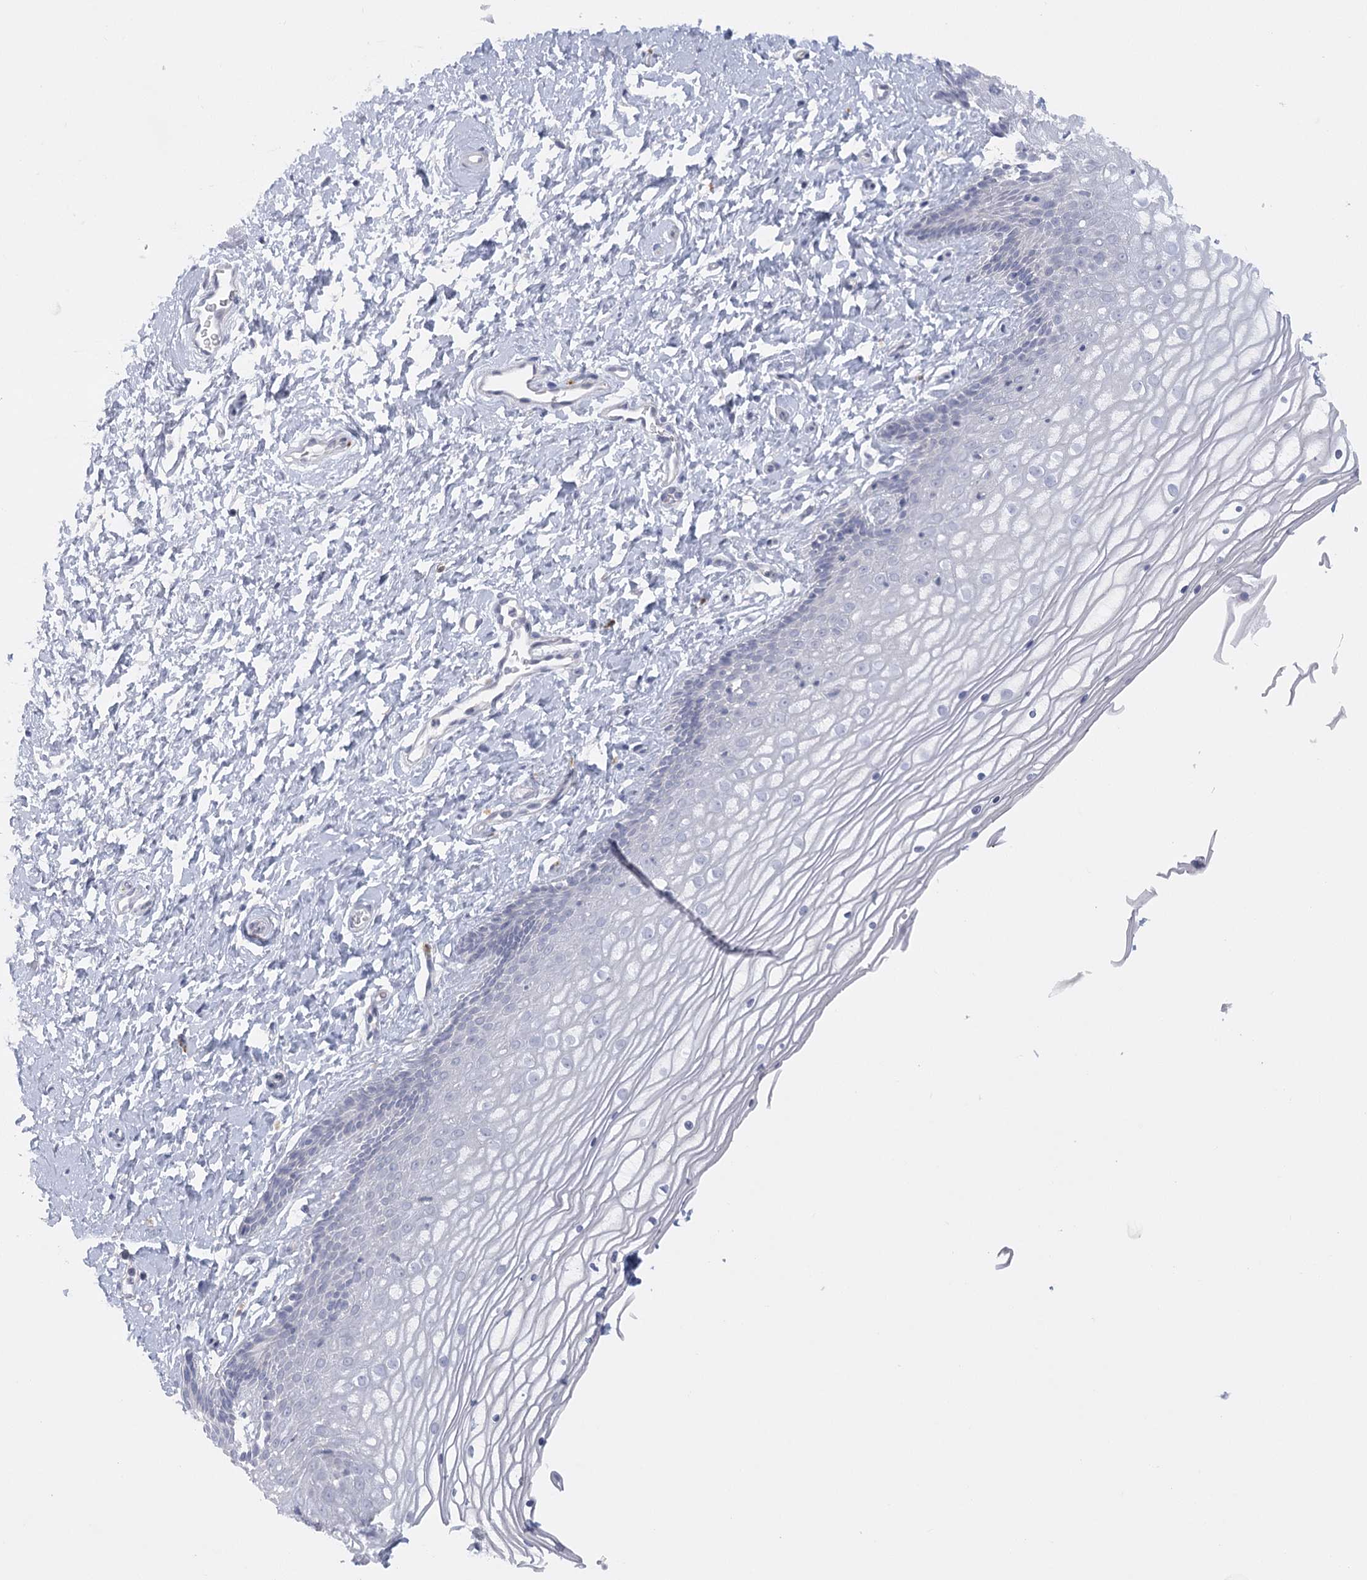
{"staining": {"intensity": "negative", "quantity": "none", "location": "none"}, "tissue": "vagina", "cell_type": "Squamous epithelial cells", "image_type": "normal", "snomed": [{"axis": "morphology", "description": "Normal tissue, NOS"}, {"axis": "topography", "description": "Vagina"}, {"axis": "topography", "description": "Cervix"}], "caption": "Benign vagina was stained to show a protein in brown. There is no significant positivity in squamous epithelial cells. (DAB (3,3'-diaminobenzidine) IHC with hematoxylin counter stain).", "gene": "FAM76B", "patient": {"sex": "female", "age": 40}}